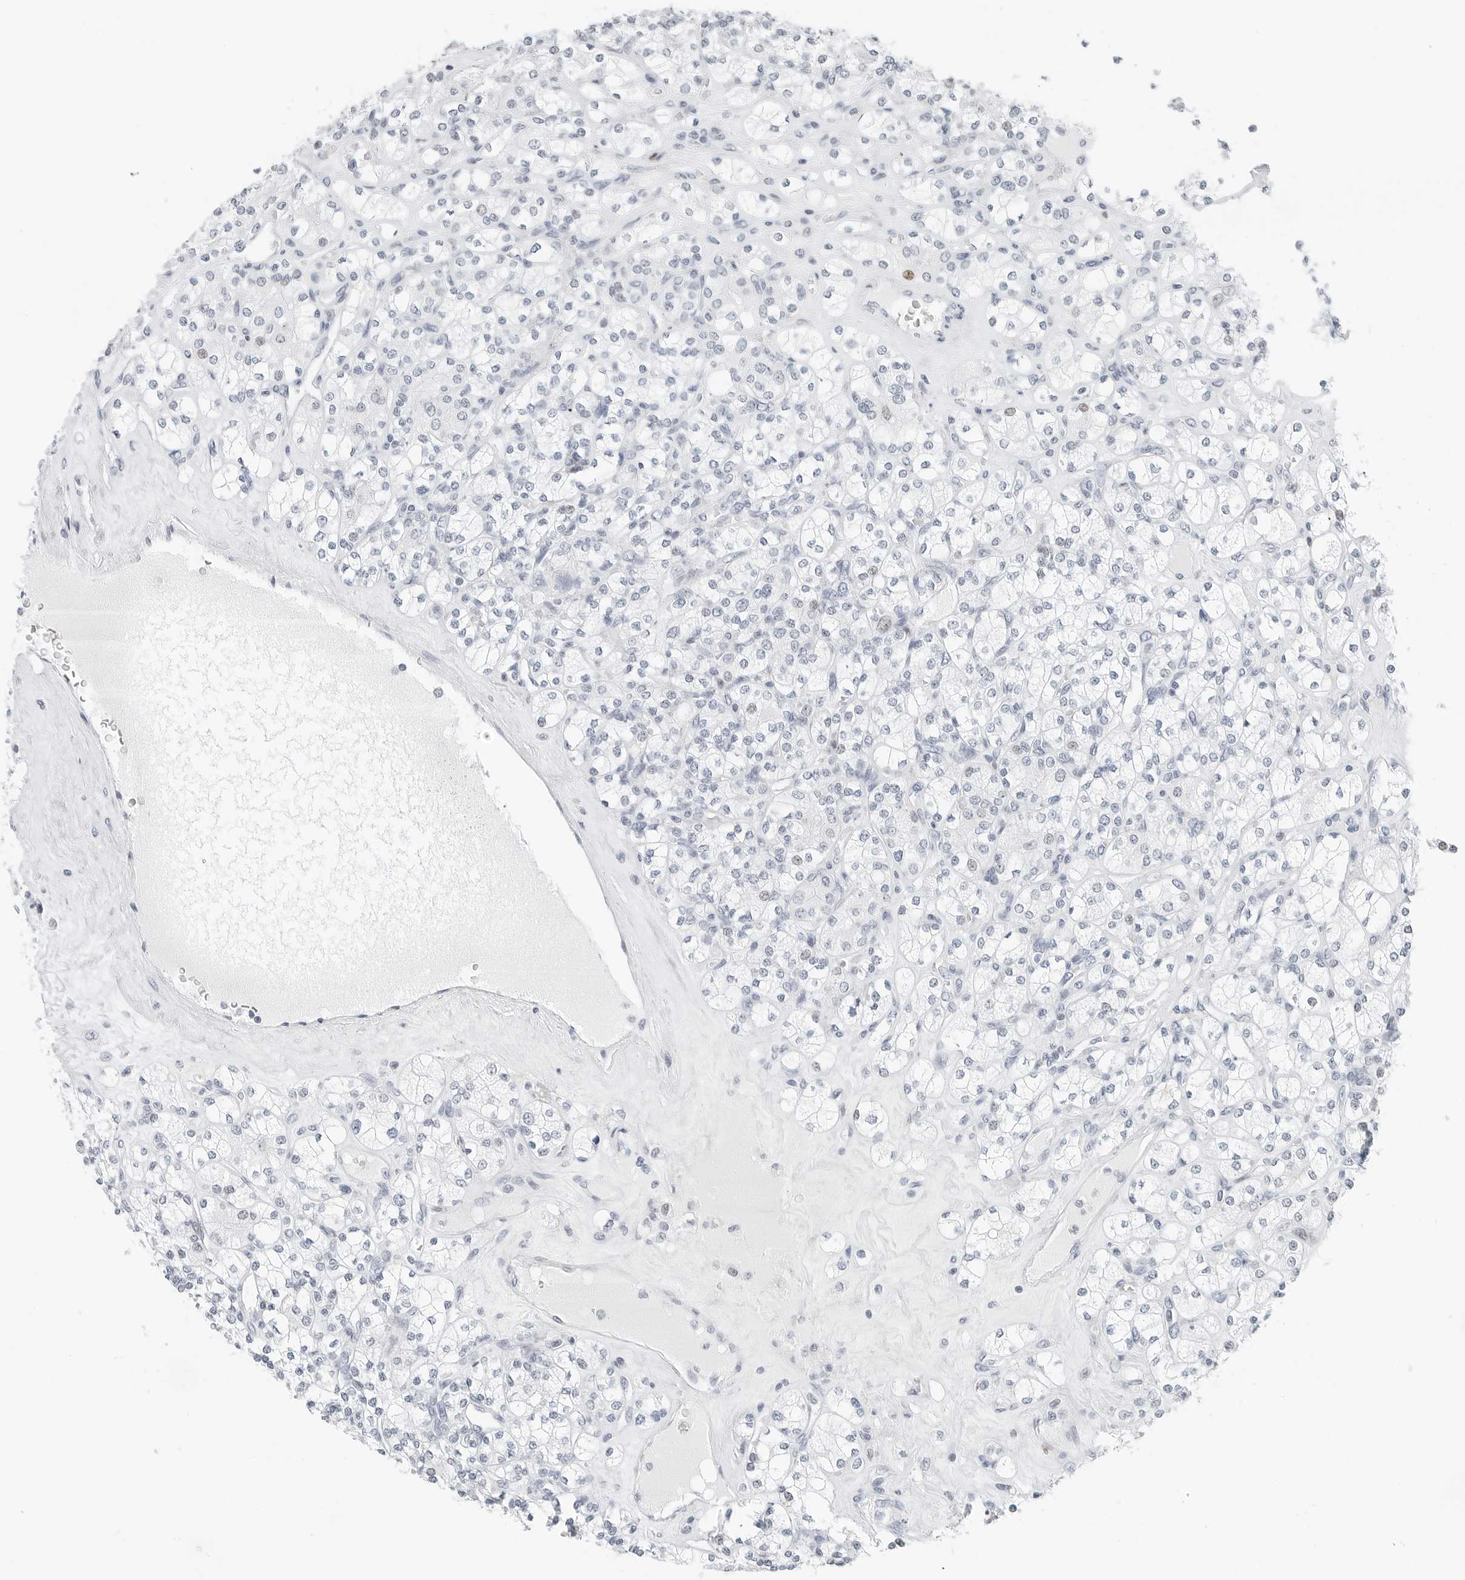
{"staining": {"intensity": "negative", "quantity": "none", "location": "none"}, "tissue": "renal cancer", "cell_type": "Tumor cells", "image_type": "cancer", "snomed": [{"axis": "morphology", "description": "Adenocarcinoma, NOS"}, {"axis": "topography", "description": "Kidney"}], "caption": "A high-resolution histopathology image shows immunohistochemistry staining of renal cancer, which reveals no significant positivity in tumor cells.", "gene": "NTMT2", "patient": {"sex": "male", "age": 77}}